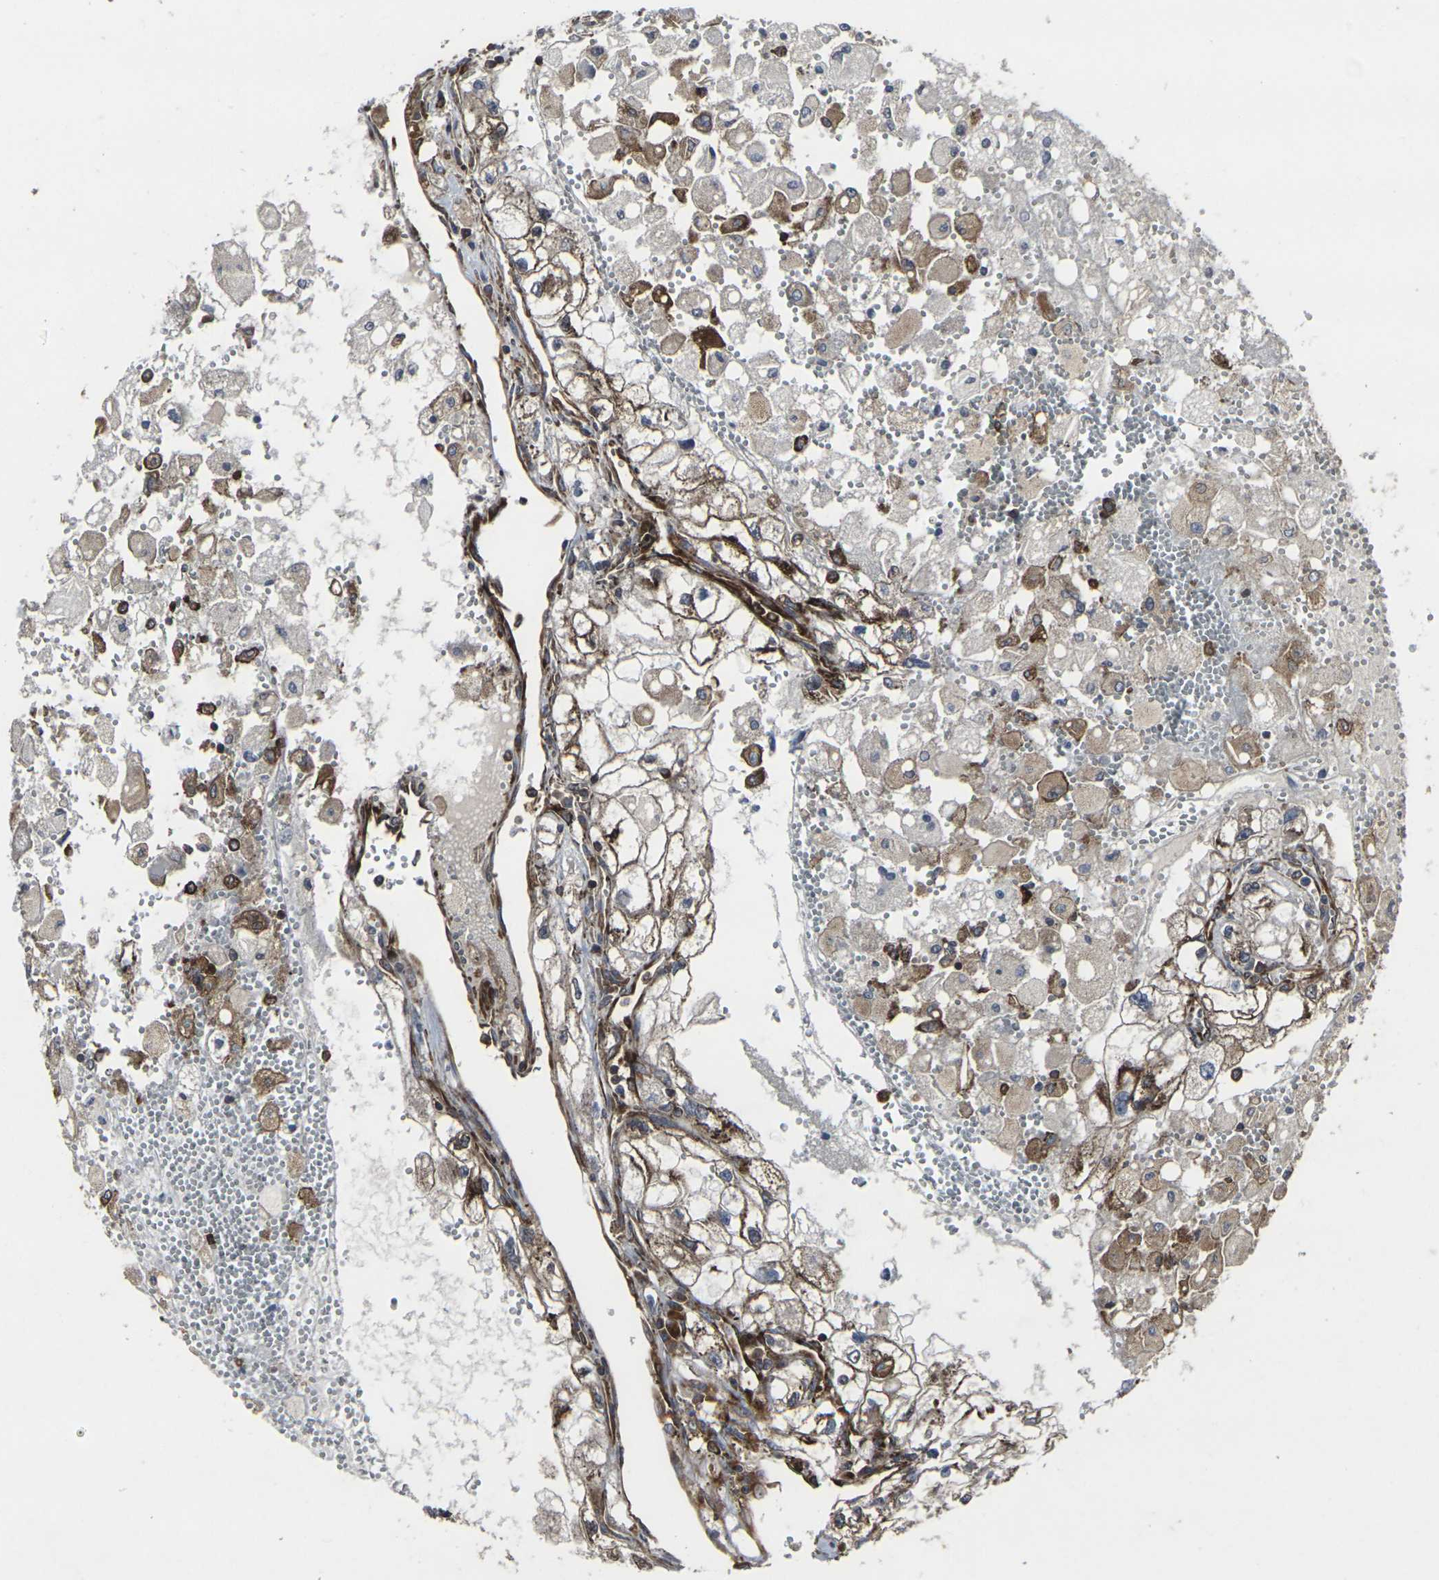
{"staining": {"intensity": "moderate", "quantity": "25%-75%", "location": "cytoplasmic/membranous"}, "tissue": "renal cancer", "cell_type": "Tumor cells", "image_type": "cancer", "snomed": [{"axis": "morphology", "description": "Adenocarcinoma, NOS"}, {"axis": "topography", "description": "Kidney"}], "caption": "Renal cancer was stained to show a protein in brown. There is medium levels of moderate cytoplasmic/membranous staining in about 25%-75% of tumor cells. (Brightfield microscopy of DAB IHC at high magnification).", "gene": "MARCHF2", "patient": {"sex": "female", "age": 70}}